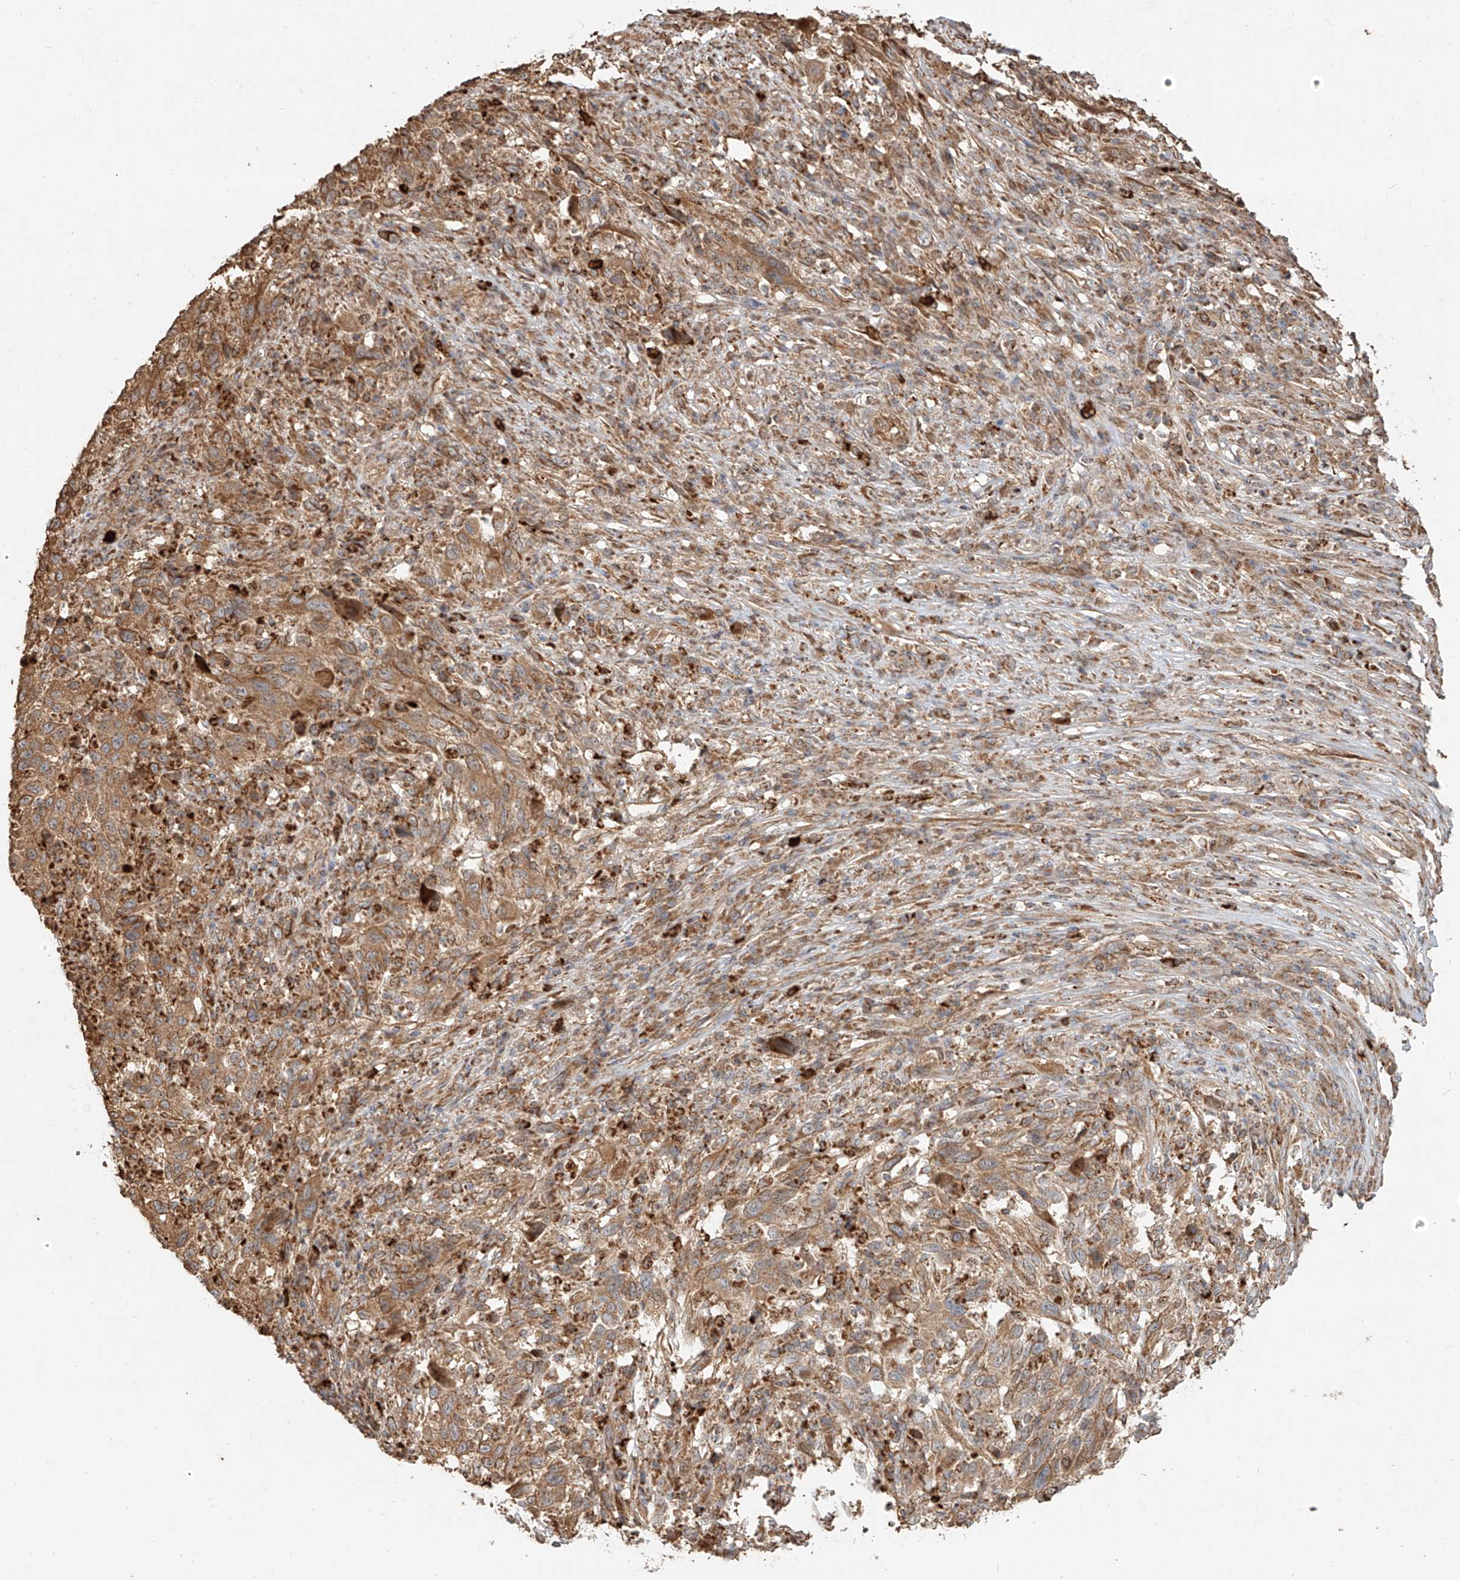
{"staining": {"intensity": "weak", "quantity": ">75%", "location": "cytoplasmic/membranous"}, "tissue": "melanoma", "cell_type": "Tumor cells", "image_type": "cancer", "snomed": [{"axis": "morphology", "description": "Malignant melanoma, Metastatic site"}, {"axis": "topography", "description": "Lymph node"}], "caption": "Immunohistochemical staining of human malignant melanoma (metastatic site) reveals low levels of weak cytoplasmic/membranous protein expression in approximately >75% of tumor cells.", "gene": "EFNB1", "patient": {"sex": "male", "age": 61}}